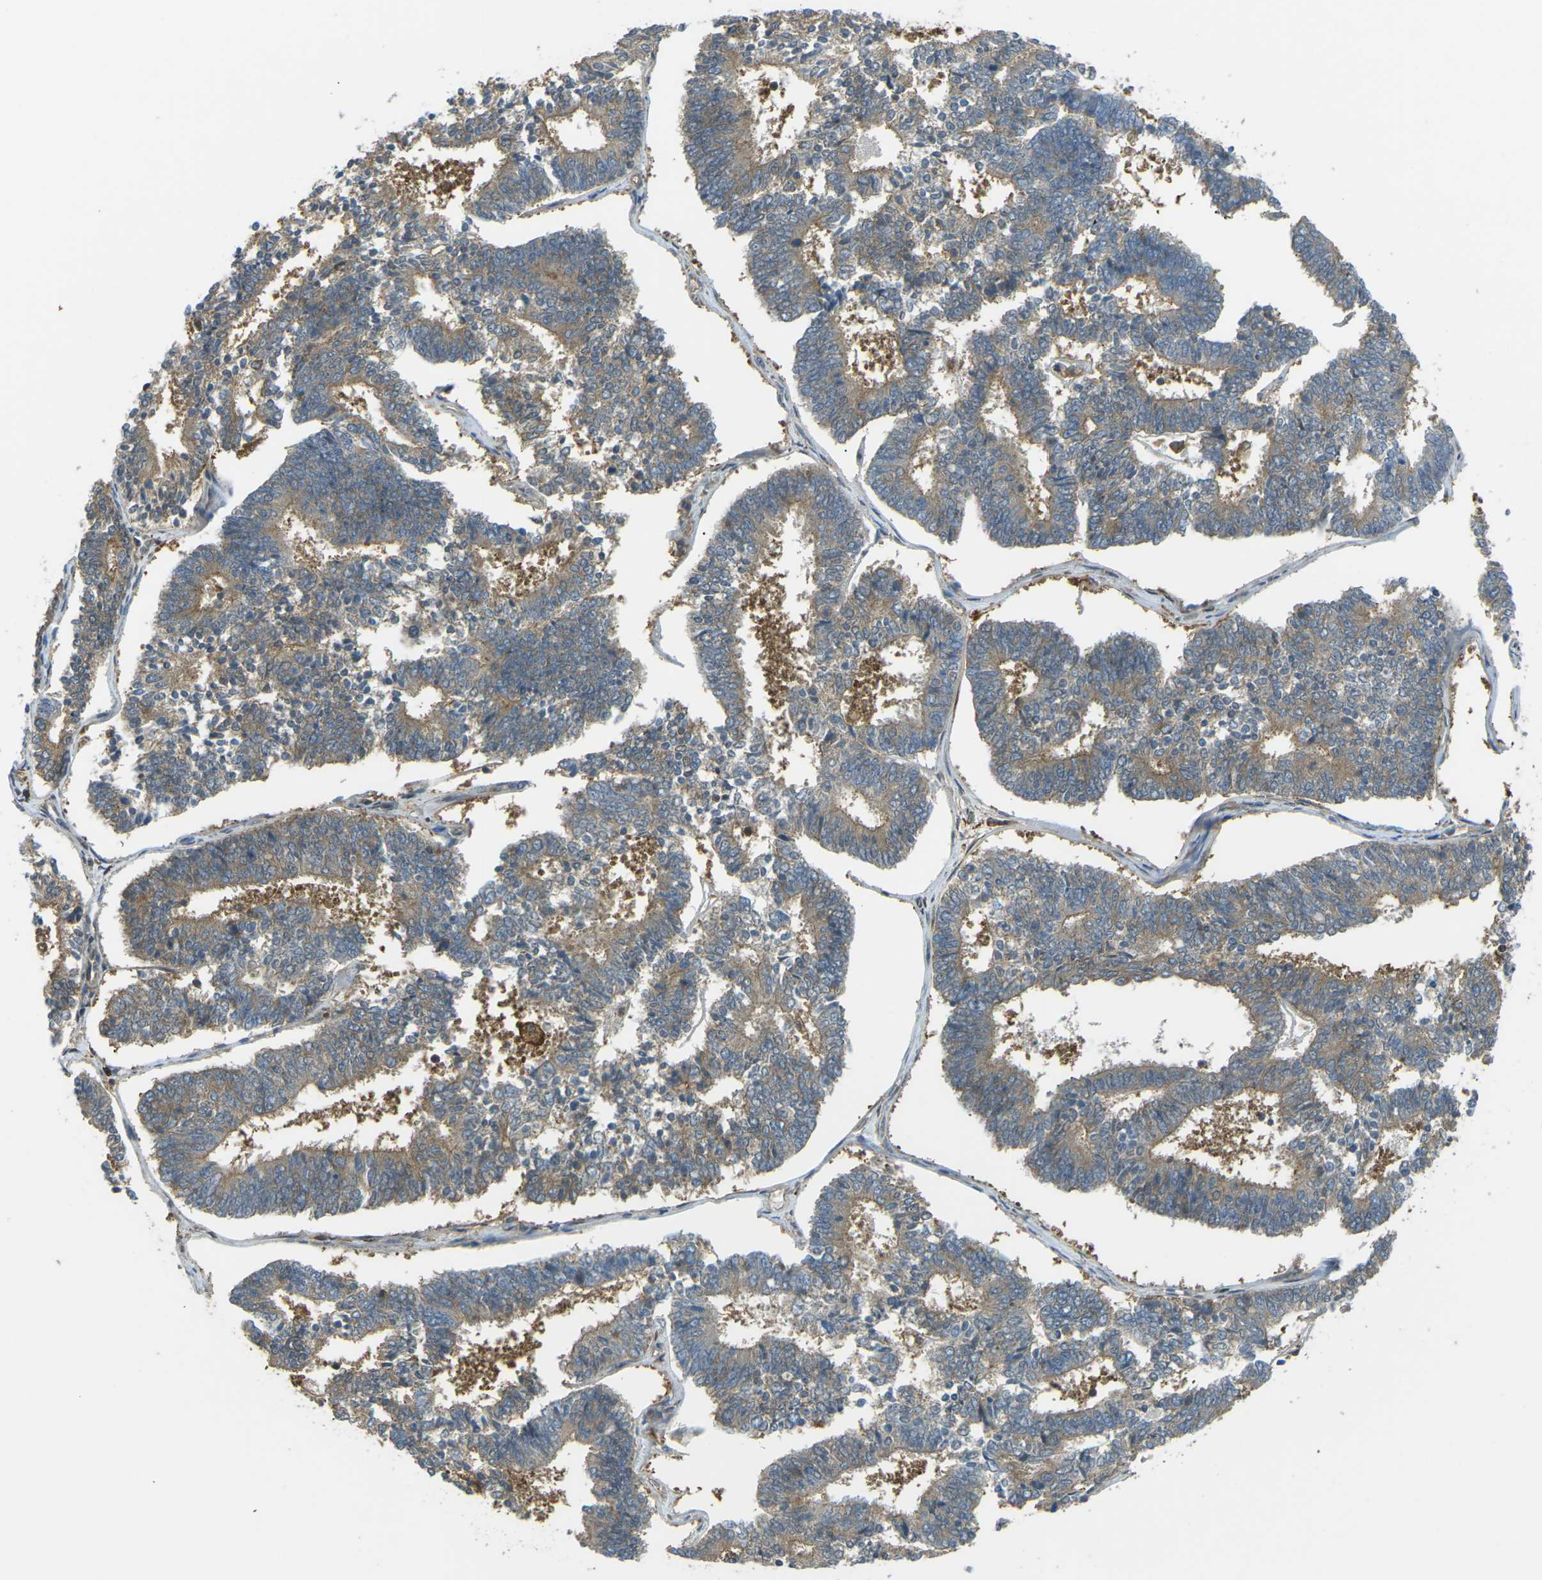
{"staining": {"intensity": "weak", "quantity": ">75%", "location": "cytoplasmic/membranous"}, "tissue": "endometrial cancer", "cell_type": "Tumor cells", "image_type": "cancer", "snomed": [{"axis": "morphology", "description": "Adenocarcinoma, NOS"}, {"axis": "topography", "description": "Endometrium"}], "caption": "Immunohistochemistry (IHC) (DAB) staining of endometrial cancer demonstrates weak cytoplasmic/membranous protein expression in approximately >75% of tumor cells.", "gene": "PIEZO2", "patient": {"sex": "female", "age": 70}}